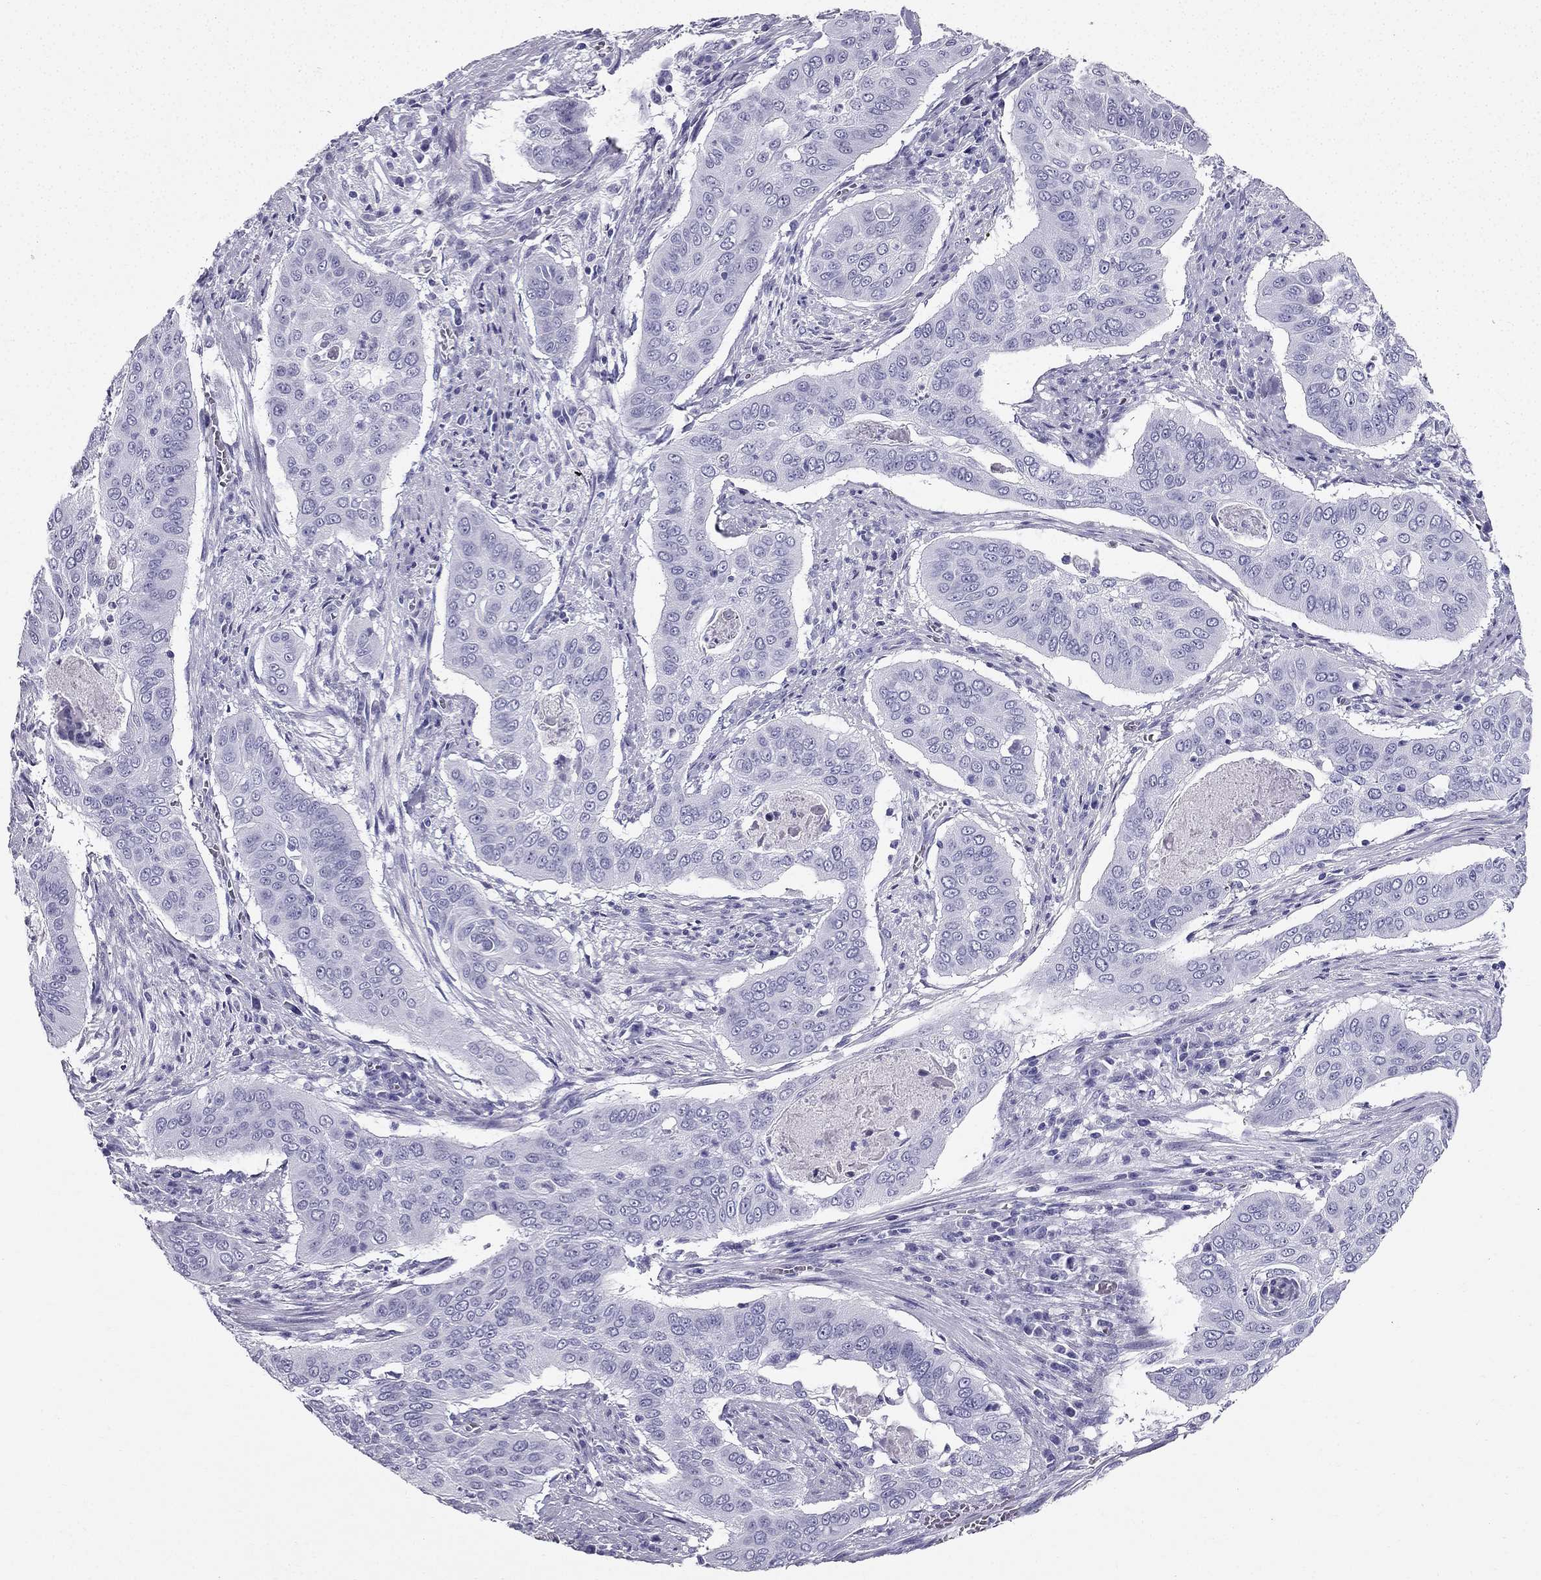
{"staining": {"intensity": "negative", "quantity": "none", "location": "none"}, "tissue": "cervical cancer", "cell_type": "Tumor cells", "image_type": "cancer", "snomed": [{"axis": "morphology", "description": "Squamous cell carcinoma, NOS"}, {"axis": "topography", "description": "Cervix"}], "caption": "A histopathology image of squamous cell carcinoma (cervical) stained for a protein exhibits no brown staining in tumor cells.", "gene": "TFF3", "patient": {"sex": "female", "age": 39}}